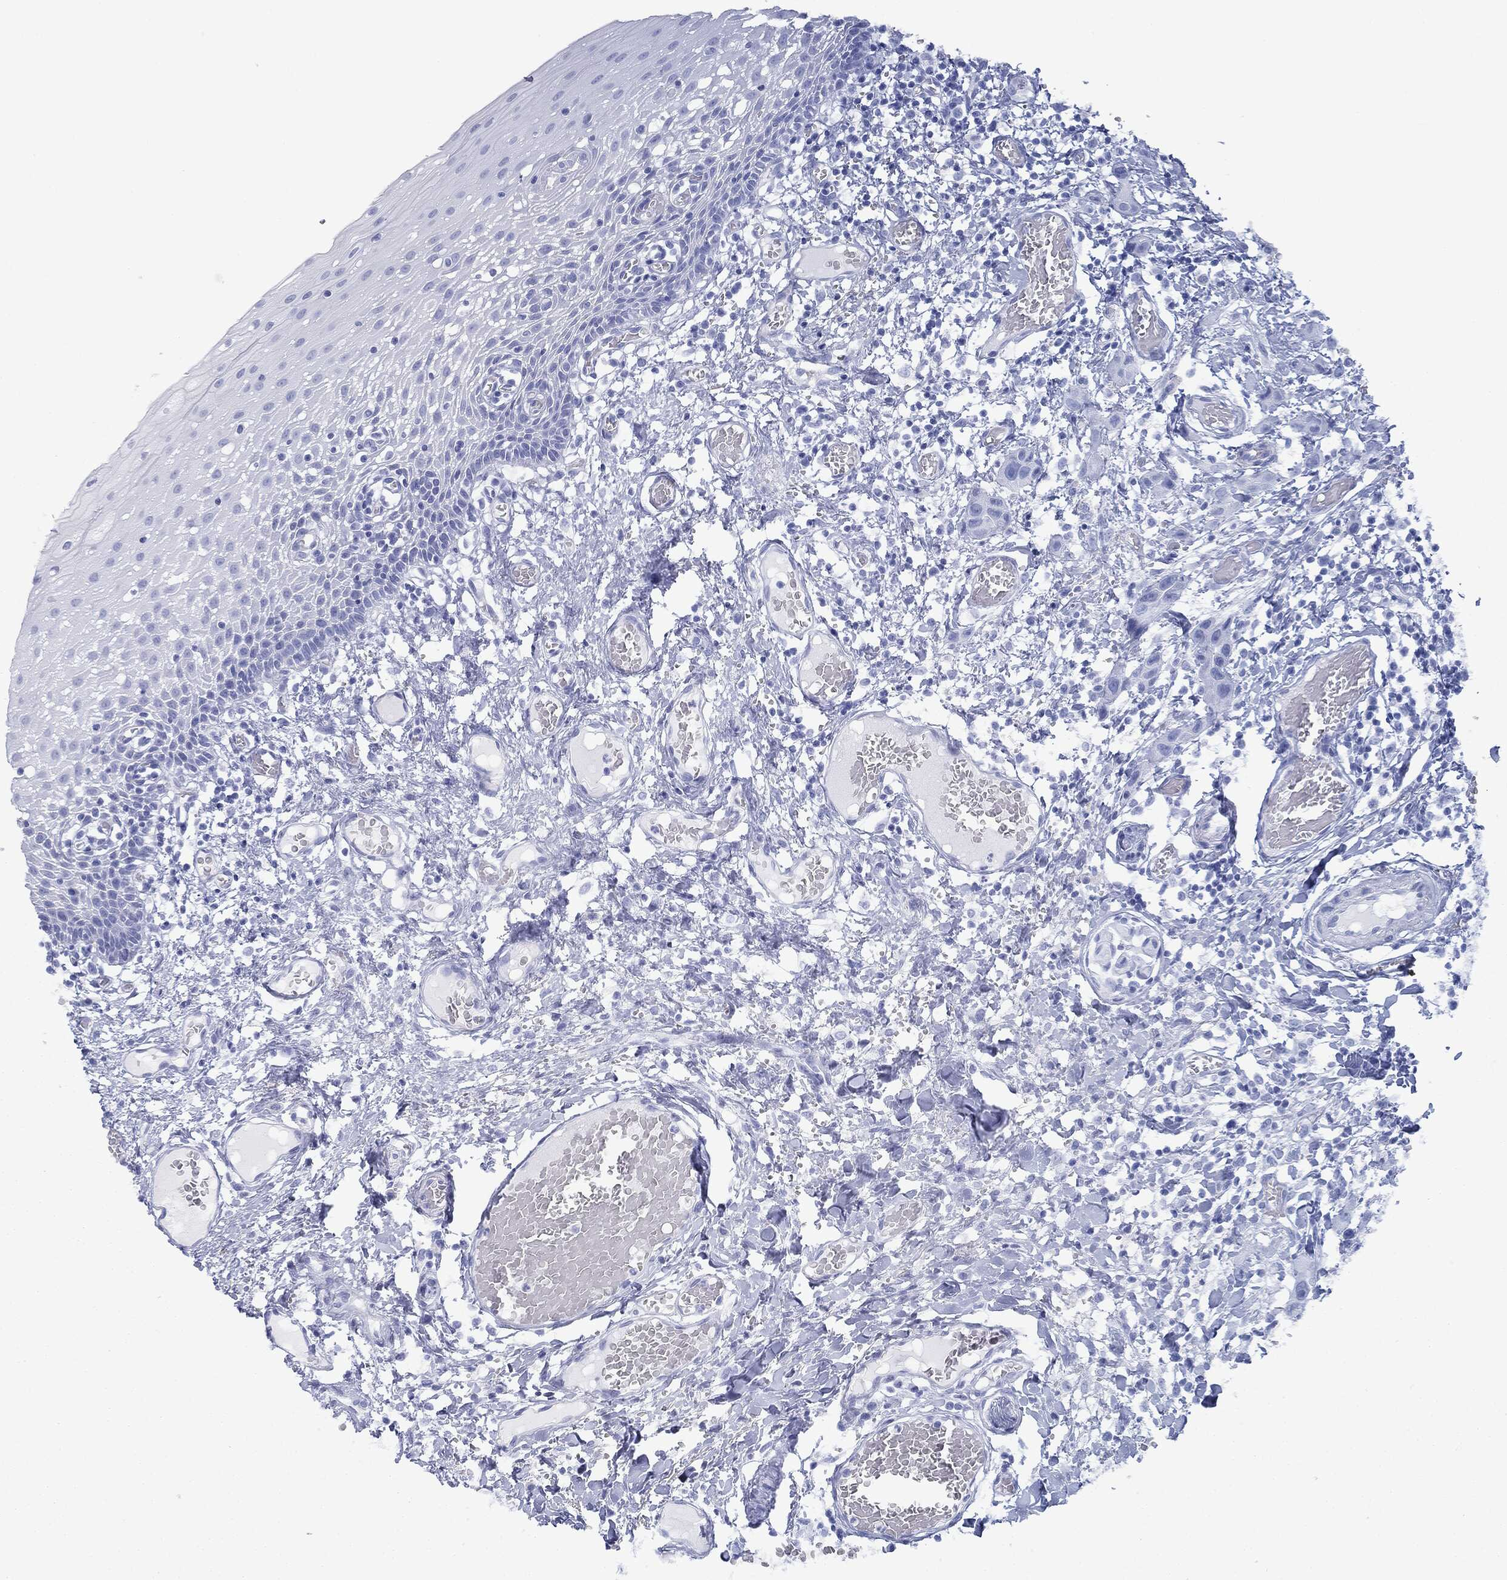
{"staining": {"intensity": "negative", "quantity": "none", "location": "none"}, "tissue": "oral mucosa", "cell_type": "Squamous epithelial cells", "image_type": "normal", "snomed": [{"axis": "morphology", "description": "Normal tissue, NOS"}, {"axis": "morphology", "description": "Squamous cell carcinoma, NOS"}, {"axis": "topography", "description": "Oral tissue"}, {"axis": "topography", "description": "Head-Neck"}], "caption": "Squamous epithelial cells show no significant protein positivity in unremarkable oral mucosa.", "gene": "ZNHIT6", "patient": {"sex": "female", "age": 70}}